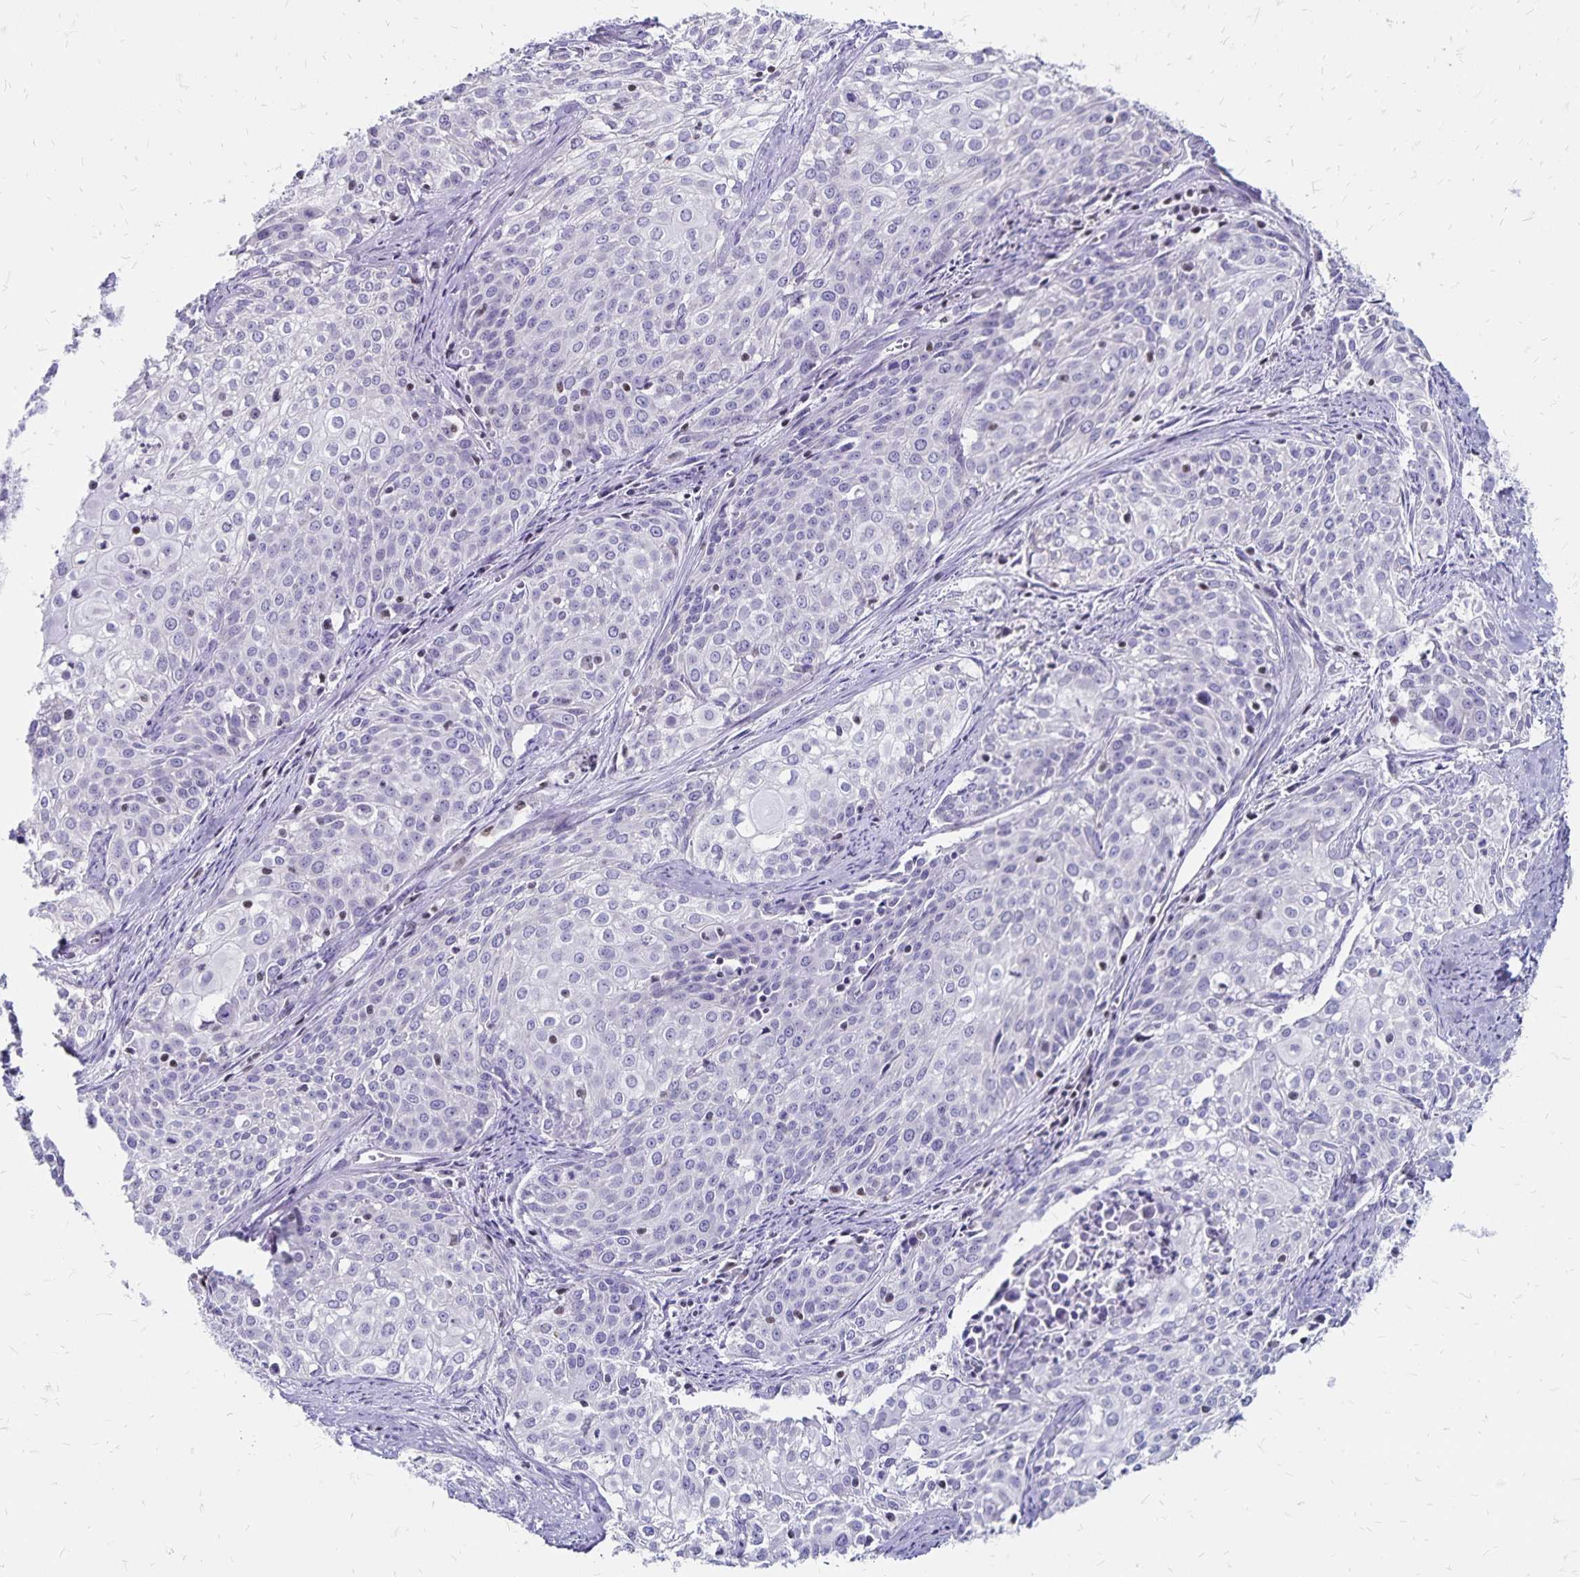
{"staining": {"intensity": "negative", "quantity": "none", "location": "none"}, "tissue": "cervical cancer", "cell_type": "Tumor cells", "image_type": "cancer", "snomed": [{"axis": "morphology", "description": "Squamous cell carcinoma, NOS"}, {"axis": "topography", "description": "Cervix"}], "caption": "DAB immunohistochemical staining of human cervical cancer displays no significant positivity in tumor cells.", "gene": "IKZF1", "patient": {"sex": "female", "age": 39}}